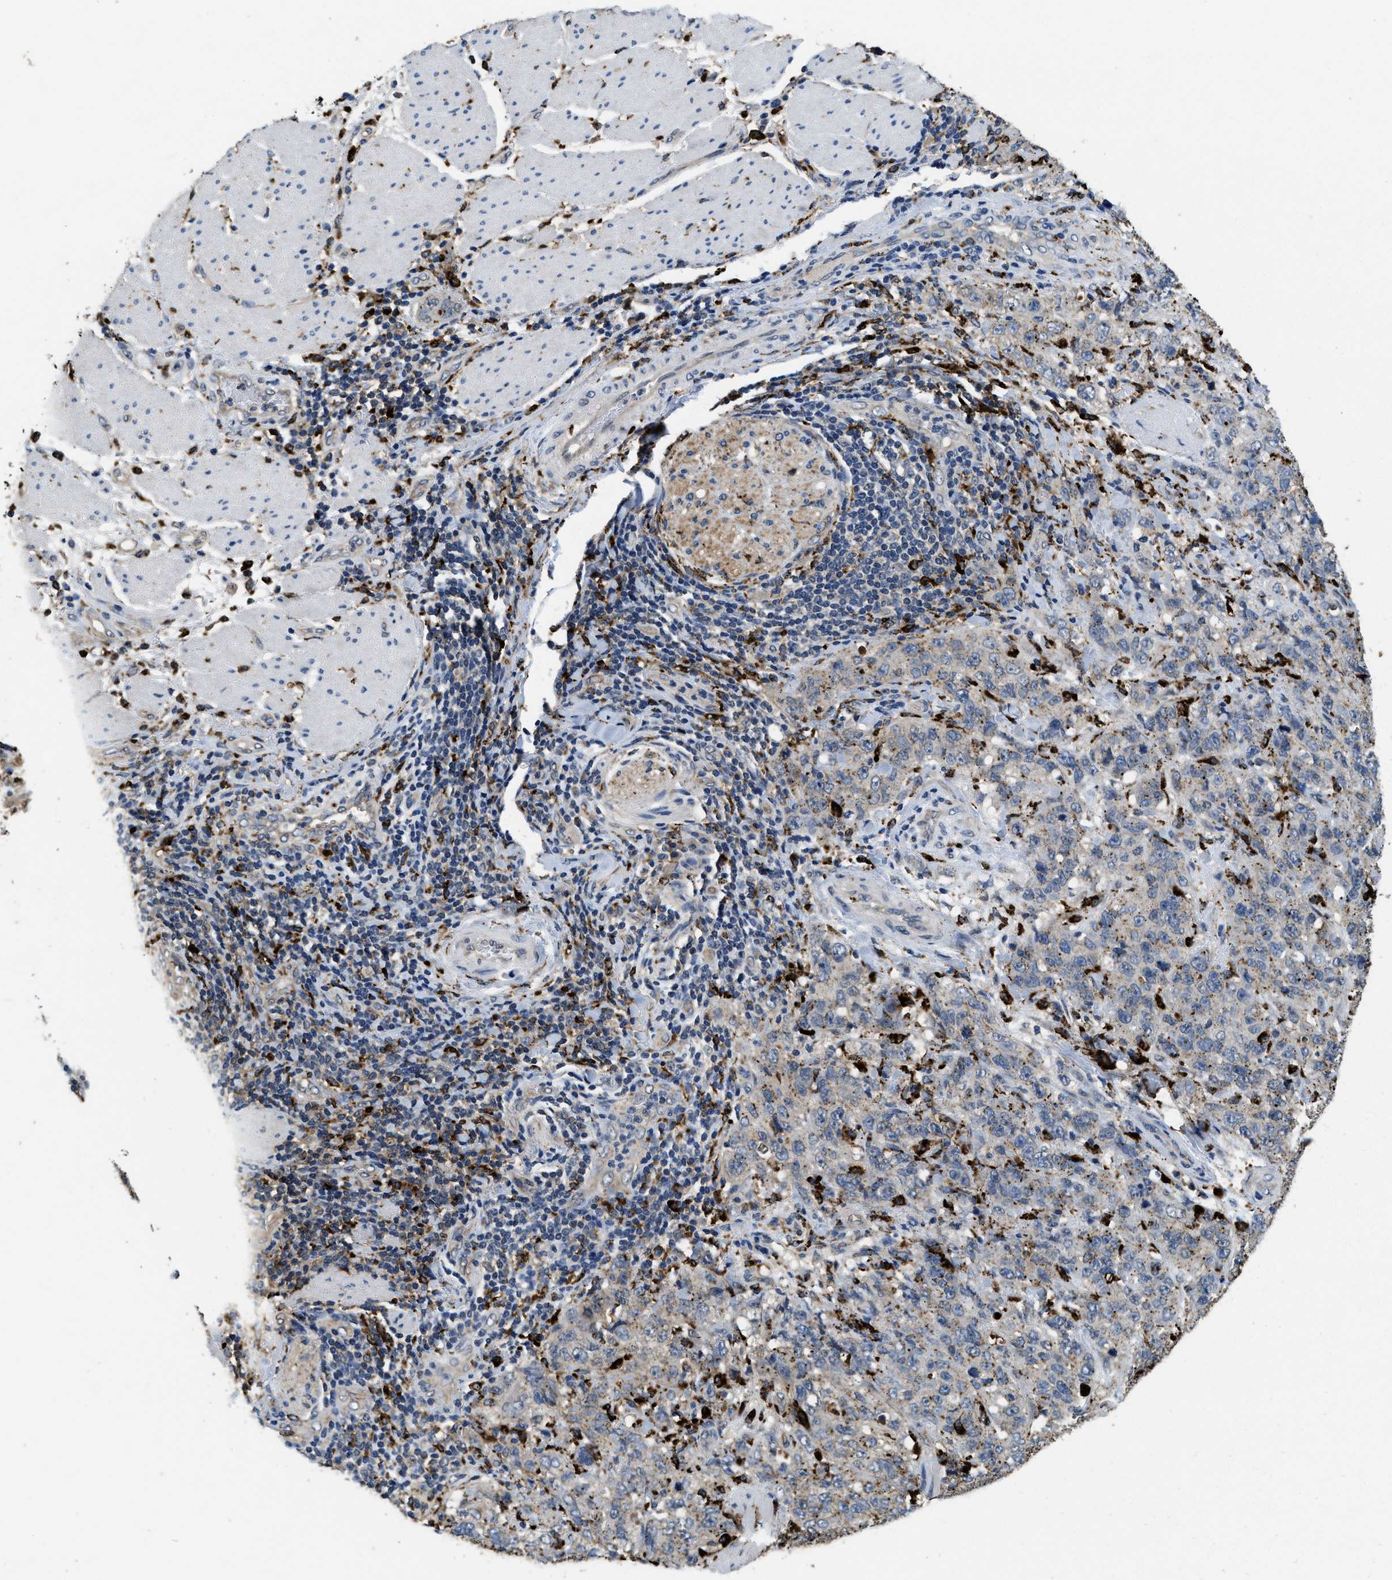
{"staining": {"intensity": "weak", "quantity": ">75%", "location": "cytoplasmic/membranous"}, "tissue": "stomach cancer", "cell_type": "Tumor cells", "image_type": "cancer", "snomed": [{"axis": "morphology", "description": "Adenocarcinoma, NOS"}, {"axis": "topography", "description": "Stomach"}], "caption": "An image of human adenocarcinoma (stomach) stained for a protein reveals weak cytoplasmic/membranous brown staining in tumor cells. Ihc stains the protein in brown and the nuclei are stained blue.", "gene": "BMPR2", "patient": {"sex": "male", "age": 48}}